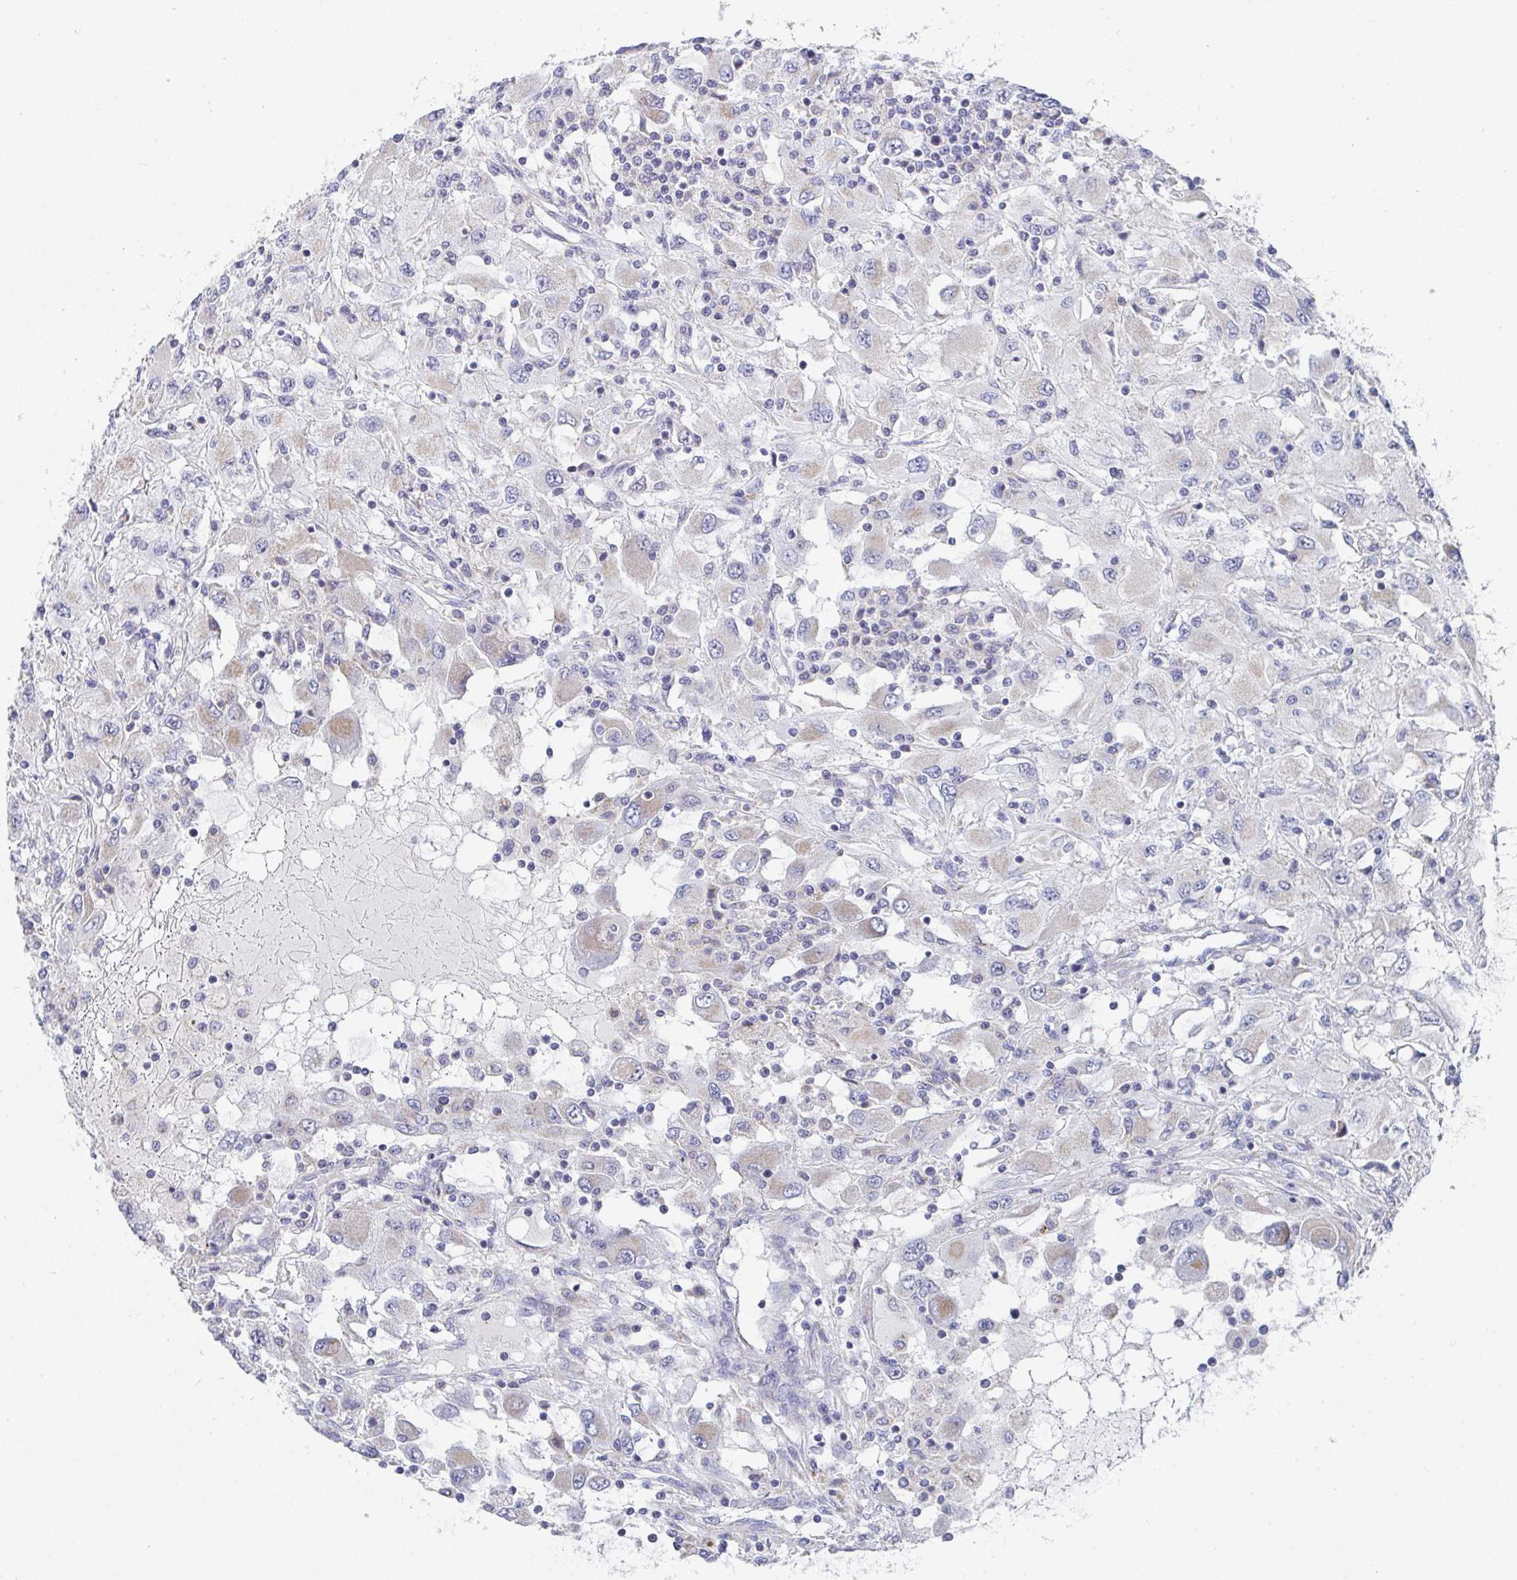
{"staining": {"intensity": "negative", "quantity": "none", "location": "none"}, "tissue": "renal cancer", "cell_type": "Tumor cells", "image_type": "cancer", "snomed": [{"axis": "morphology", "description": "Adenocarcinoma, NOS"}, {"axis": "topography", "description": "Kidney"}], "caption": "Immunohistochemistry of renal cancer displays no expression in tumor cells.", "gene": "ATP5F1C", "patient": {"sex": "female", "age": 67}}